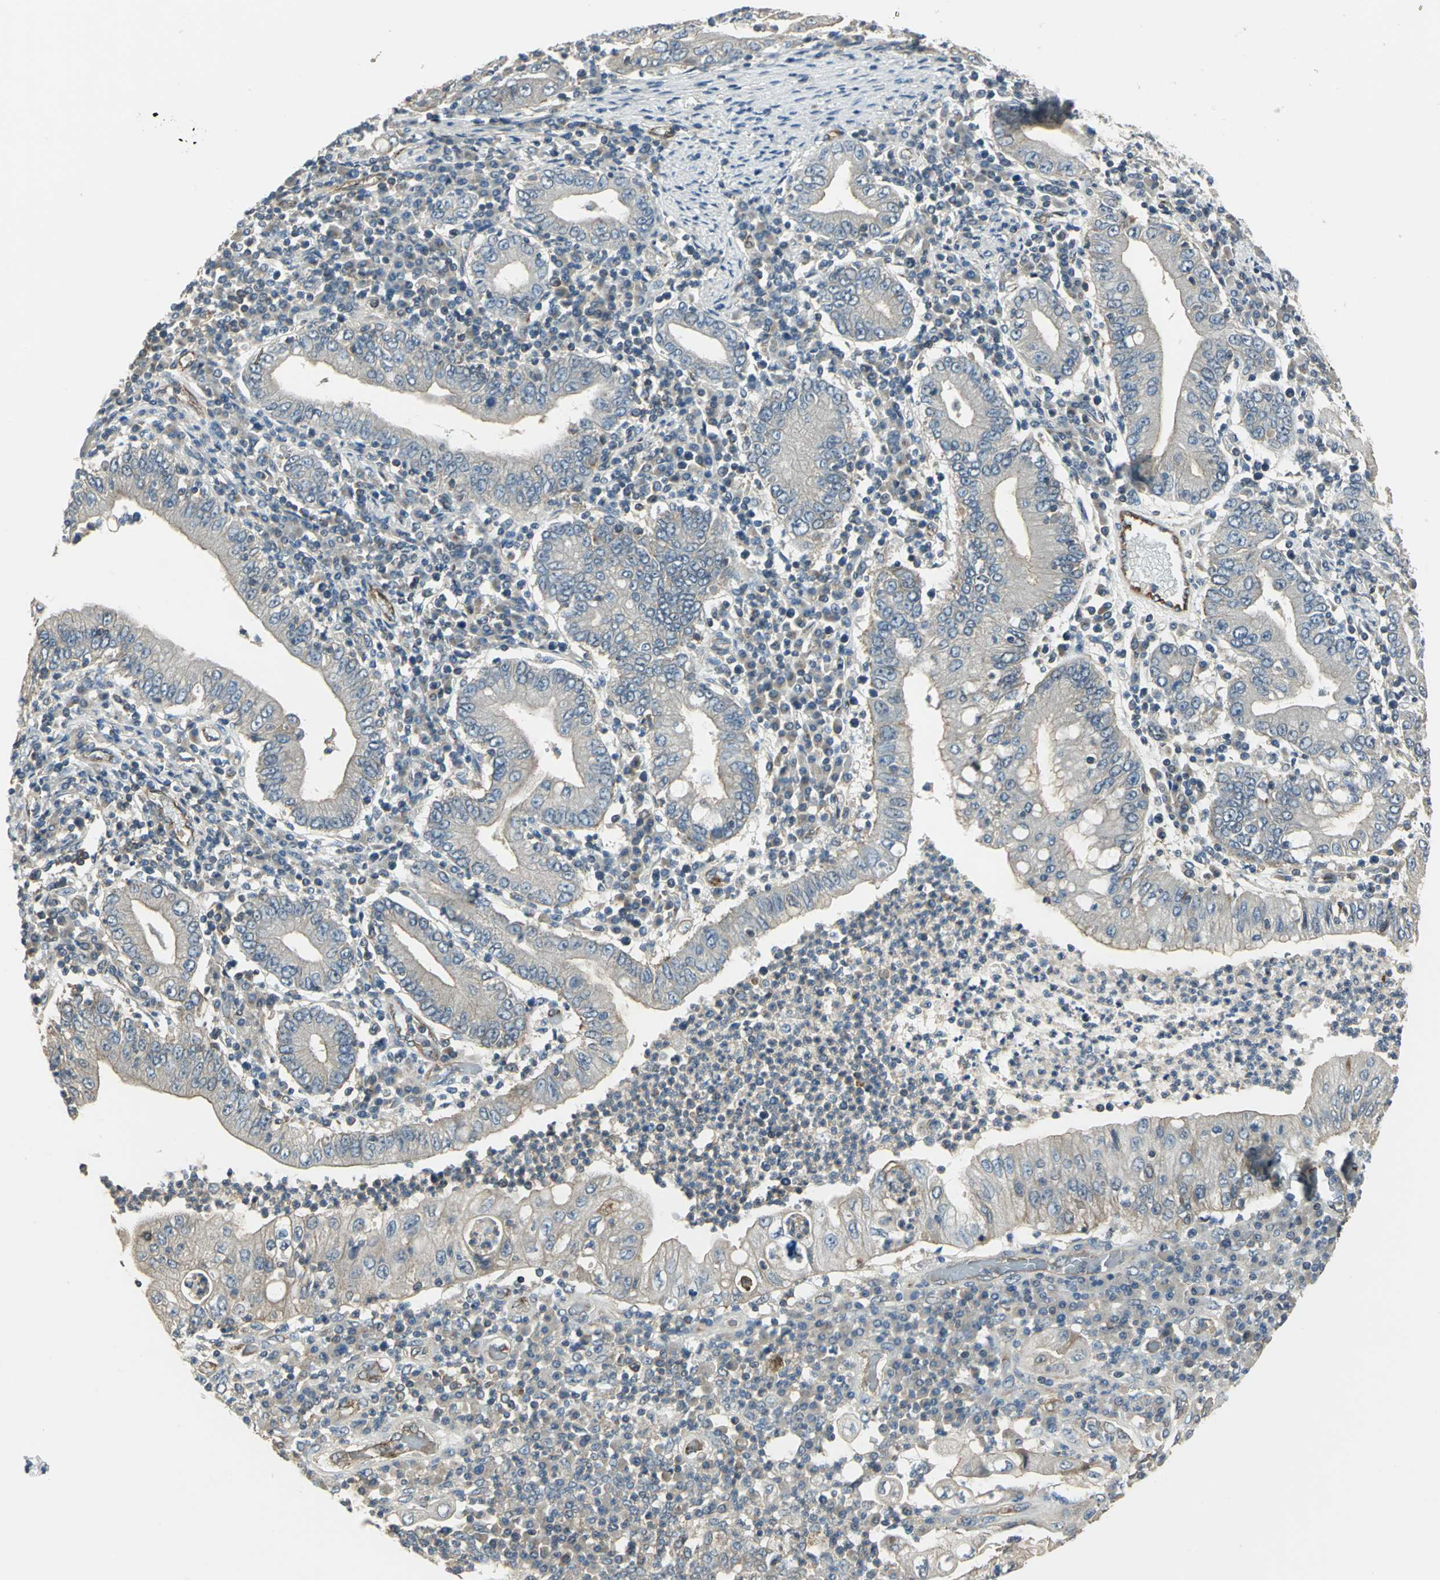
{"staining": {"intensity": "weak", "quantity": "<25%", "location": "cytoplasmic/membranous"}, "tissue": "stomach cancer", "cell_type": "Tumor cells", "image_type": "cancer", "snomed": [{"axis": "morphology", "description": "Normal tissue, NOS"}, {"axis": "morphology", "description": "Adenocarcinoma, NOS"}, {"axis": "topography", "description": "Esophagus"}, {"axis": "topography", "description": "Stomach, upper"}, {"axis": "topography", "description": "Peripheral nerve tissue"}], "caption": "Immunohistochemistry (IHC) of human stomach cancer displays no staining in tumor cells.", "gene": "RAPGEF1", "patient": {"sex": "male", "age": 62}}